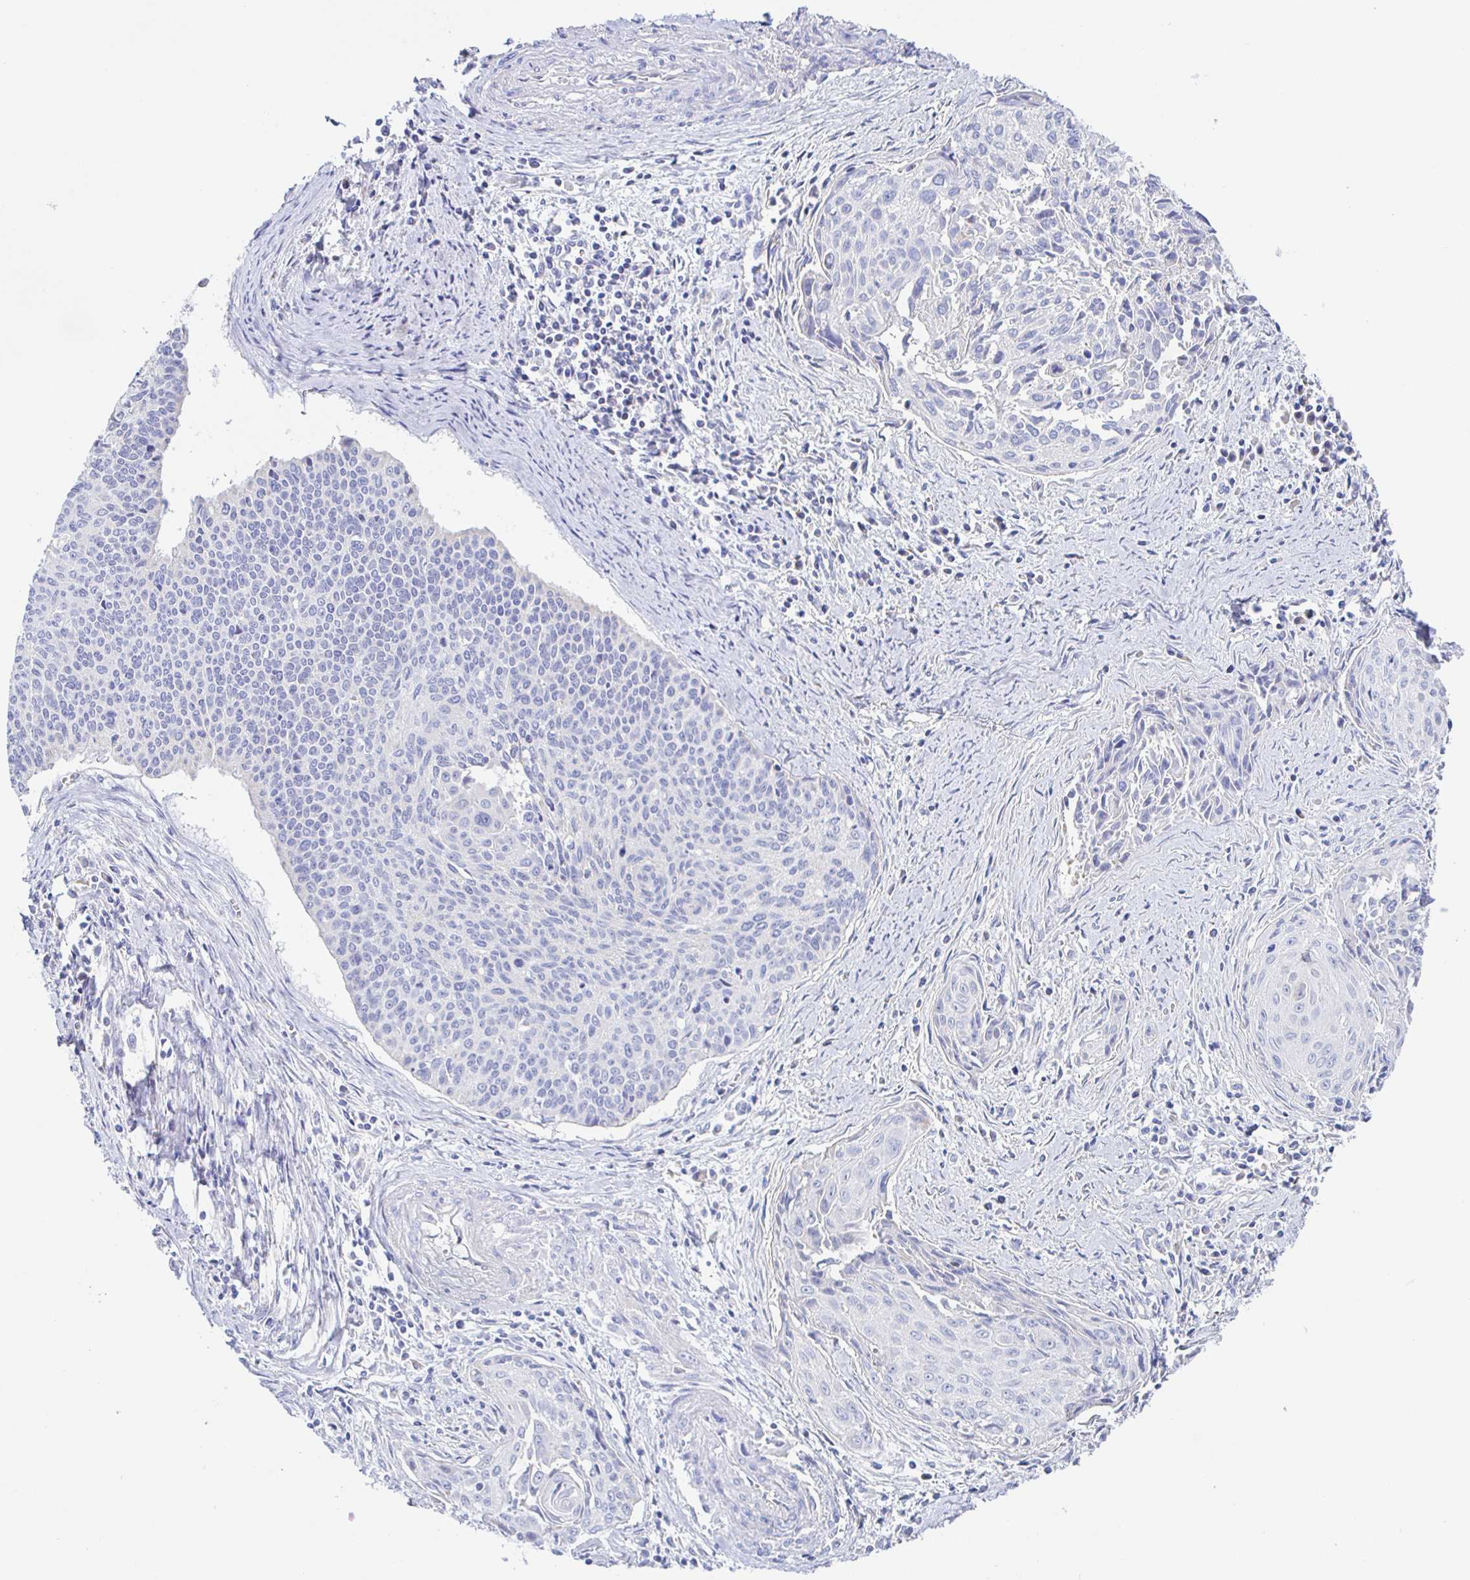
{"staining": {"intensity": "negative", "quantity": "none", "location": "none"}, "tissue": "cervical cancer", "cell_type": "Tumor cells", "image_type": "cancer", "snomed": [{"axis": "morphology", "description": "Squamous cell carcinoma, NOS"}, {"axis": "topography", "description": "Cervix"}], "caption": "Immunohistochemistry of human cervical cancer (squamous cell carcinoma) displays no positivity in tumor cells.", "gene": "SYNGR4", "patient": {"sex": "female", "age": 55}}